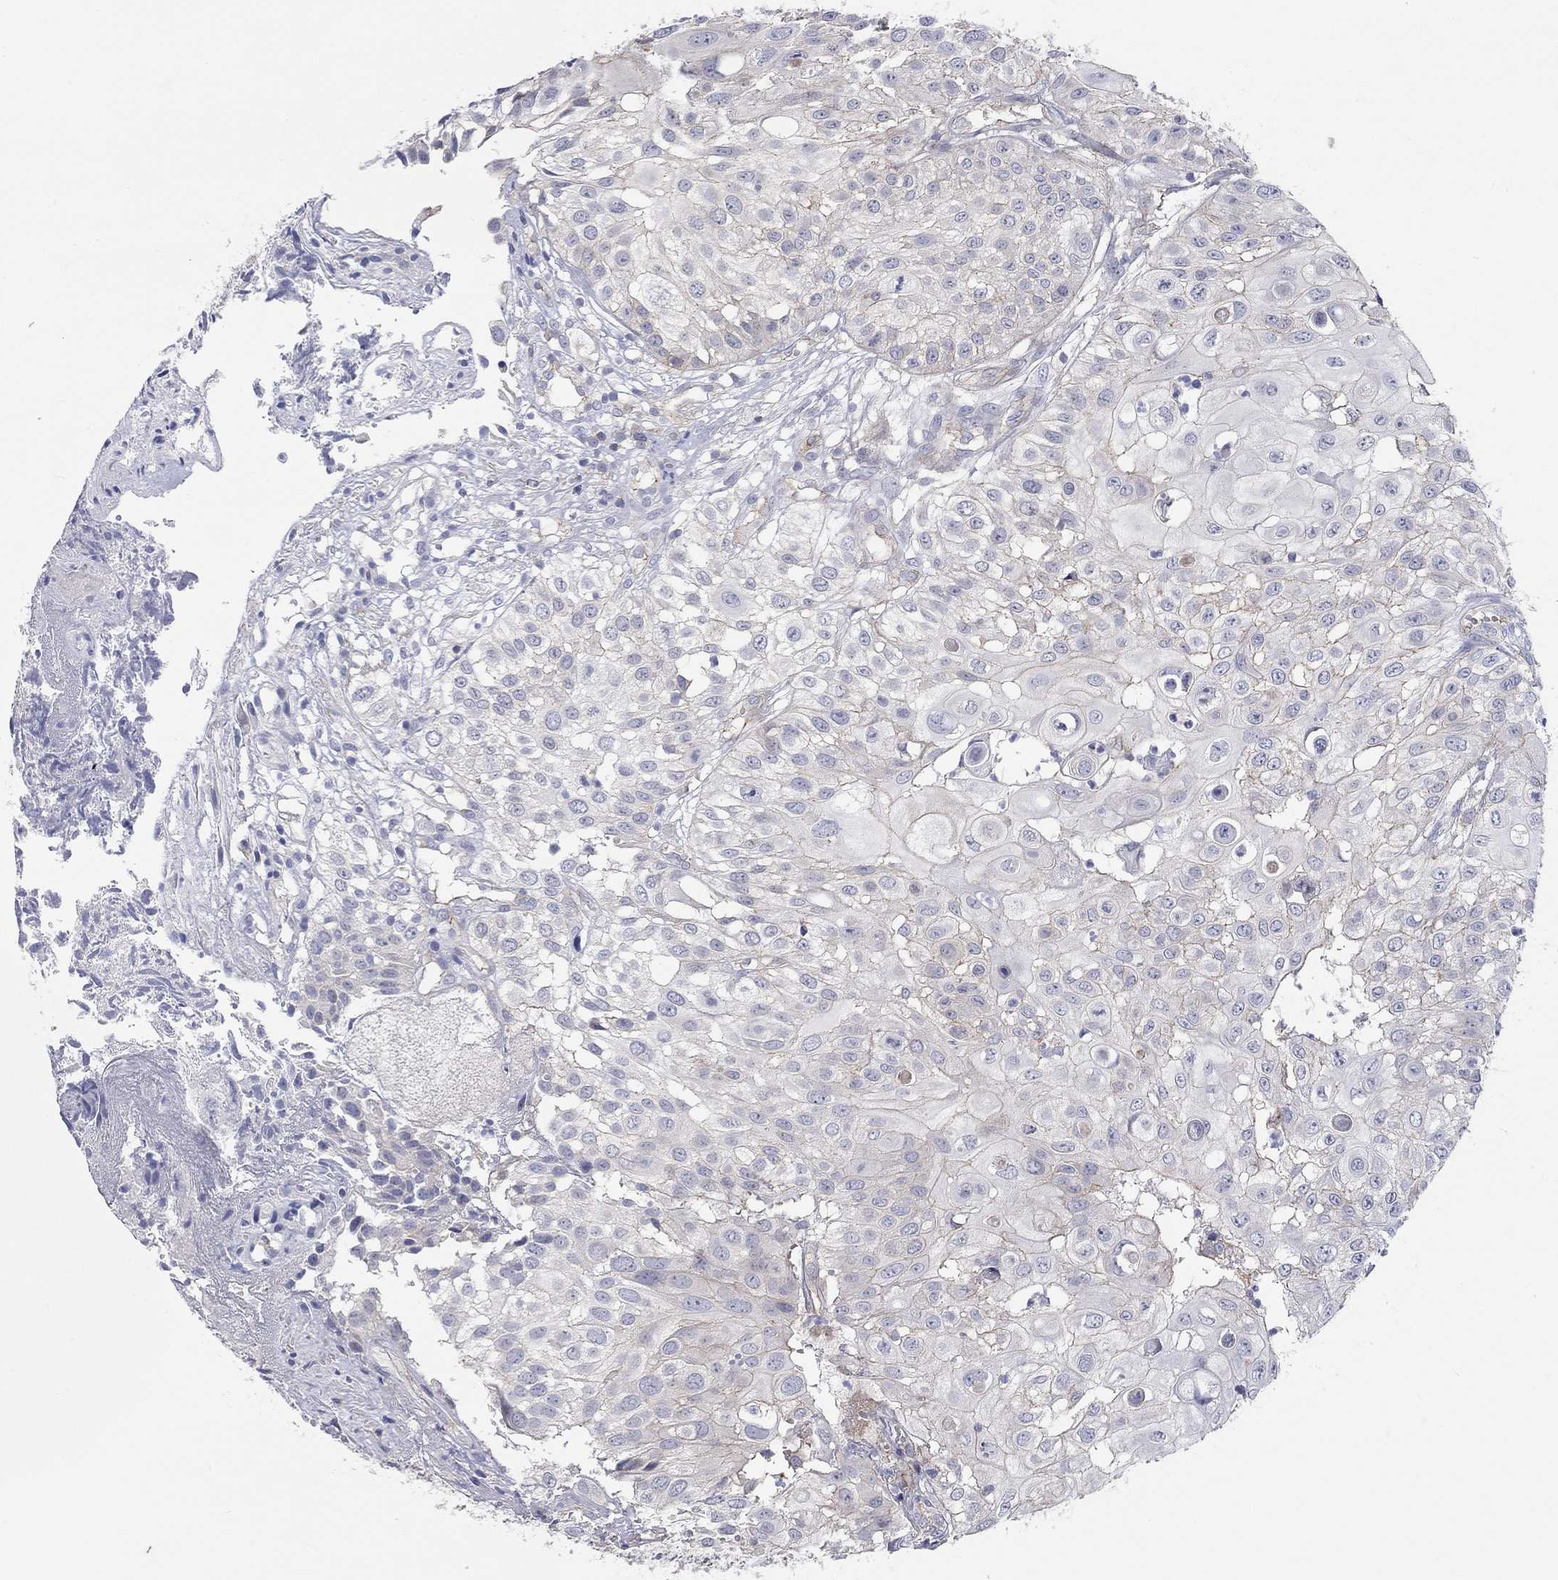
{"staining": {"intensity": "weak", "quantity": "25%-75%", "location": "cytoplasmic/membranous"}, "tissue": "urothelial cancer", "cell_type": "Tumor cells", "image_type": "cancer", "snomed": [{"axis": "morphology", "description": "Urothelial carcinoma, High grade"}, {"axis": "topography", "description": "Urinary bladder"}], "caption": "Immunohistochemical staining of human urothelial carcinoma (high-grade) shows weak cytoplasmic/membranous protein expression in about 25%-75% of tumor cells.", "gene": "PCDHGA10", "patient": {"sex": "female", "age": 79}}